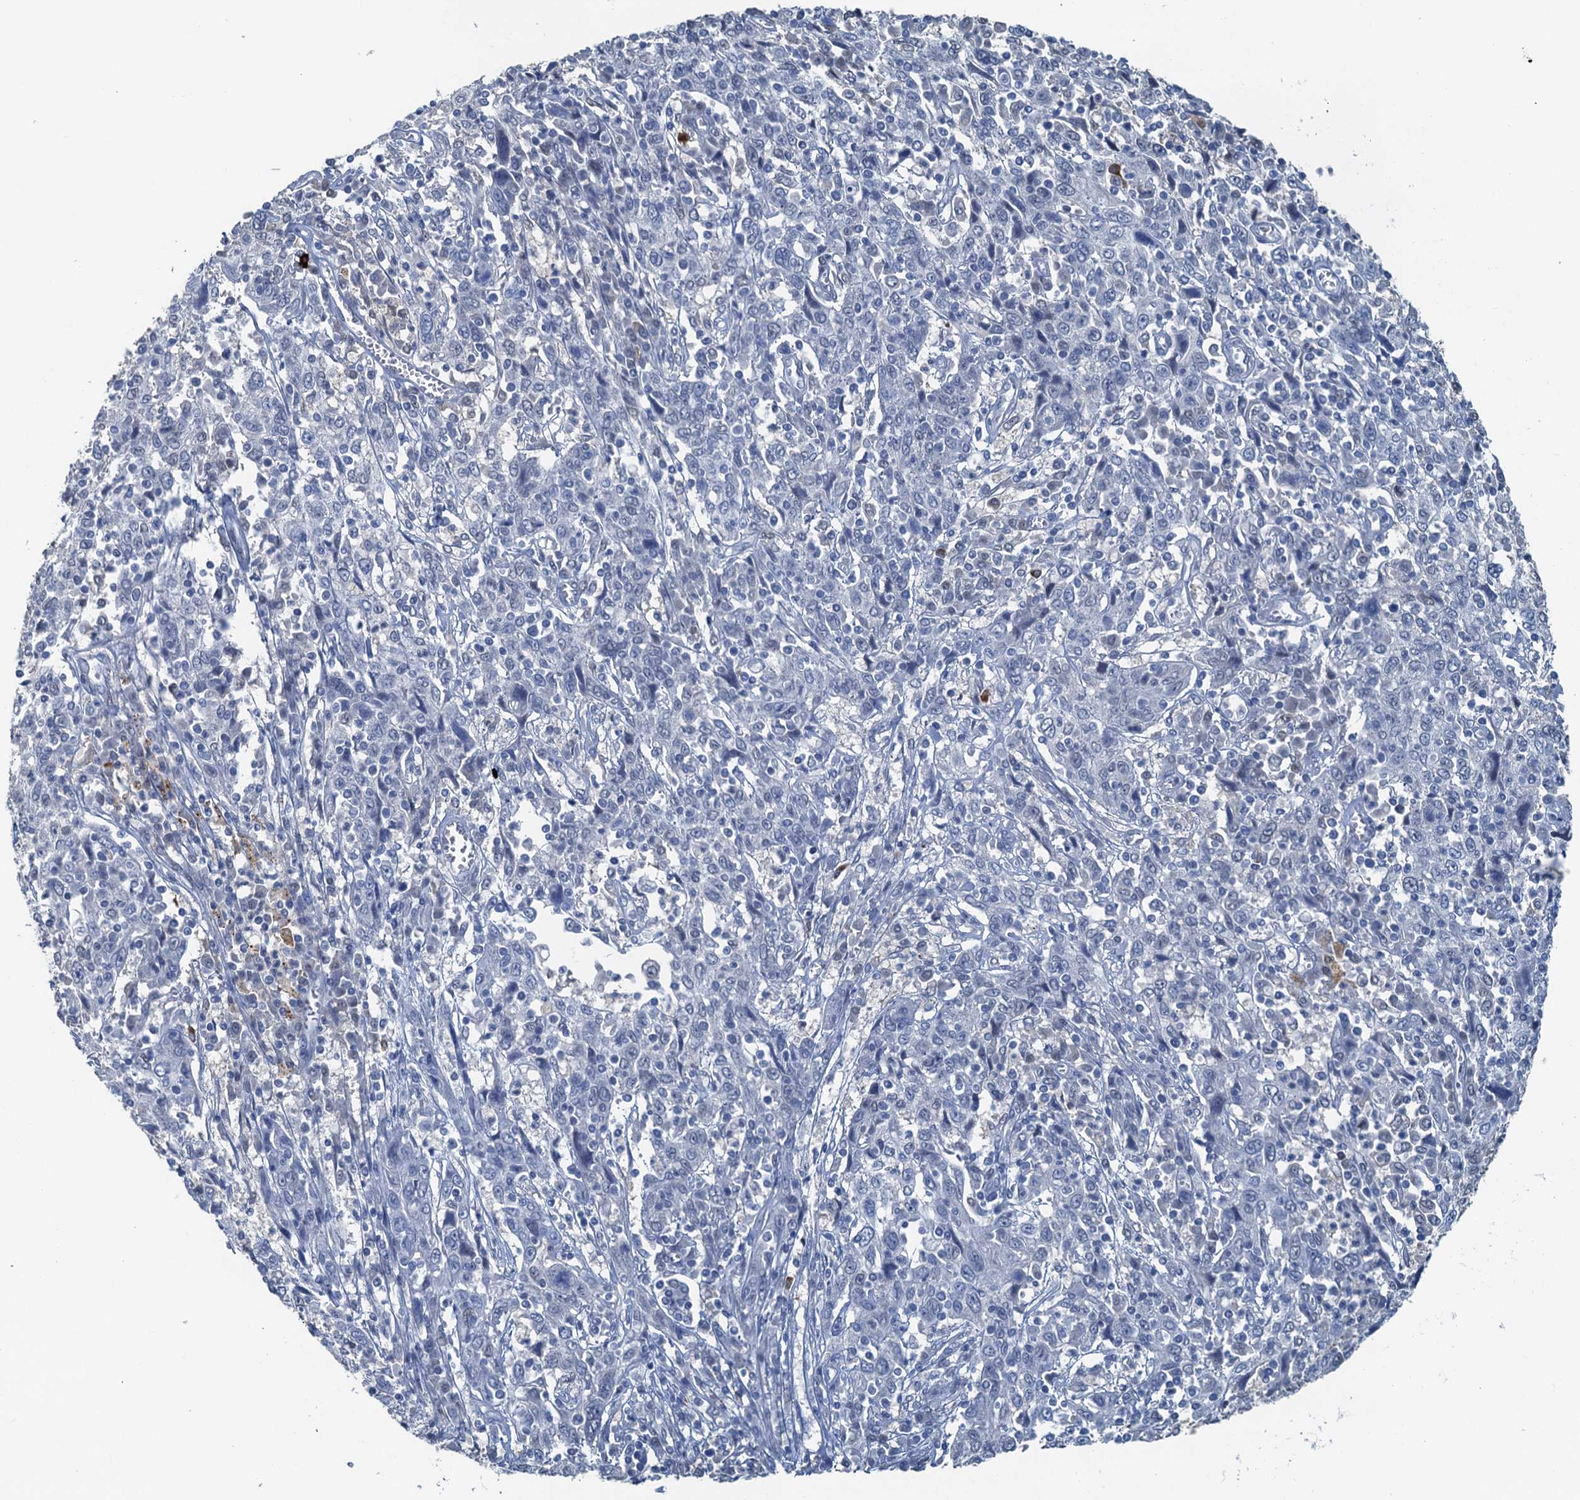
{"staining": {"intensity": "negative", "quantity": "none", "location": "none"}, "tissue": "cervical cancer", "cell_type": "Tumor cells", "image_type": "cancer", "snomed": [{"axis": "morphology", "description": "Squamous cell carcinoma, NOS"}, {"axis": "topography", "description": "Cervix"}], "caption": "Immunohistochemistry histopathology image of neoplastic tissue: human cervical squamous cell carcinoma stained with DAB displays no significant protein expression in tumor cells.", "gene": "AHCY", "patient": {"sex": "female", "age": 46}}